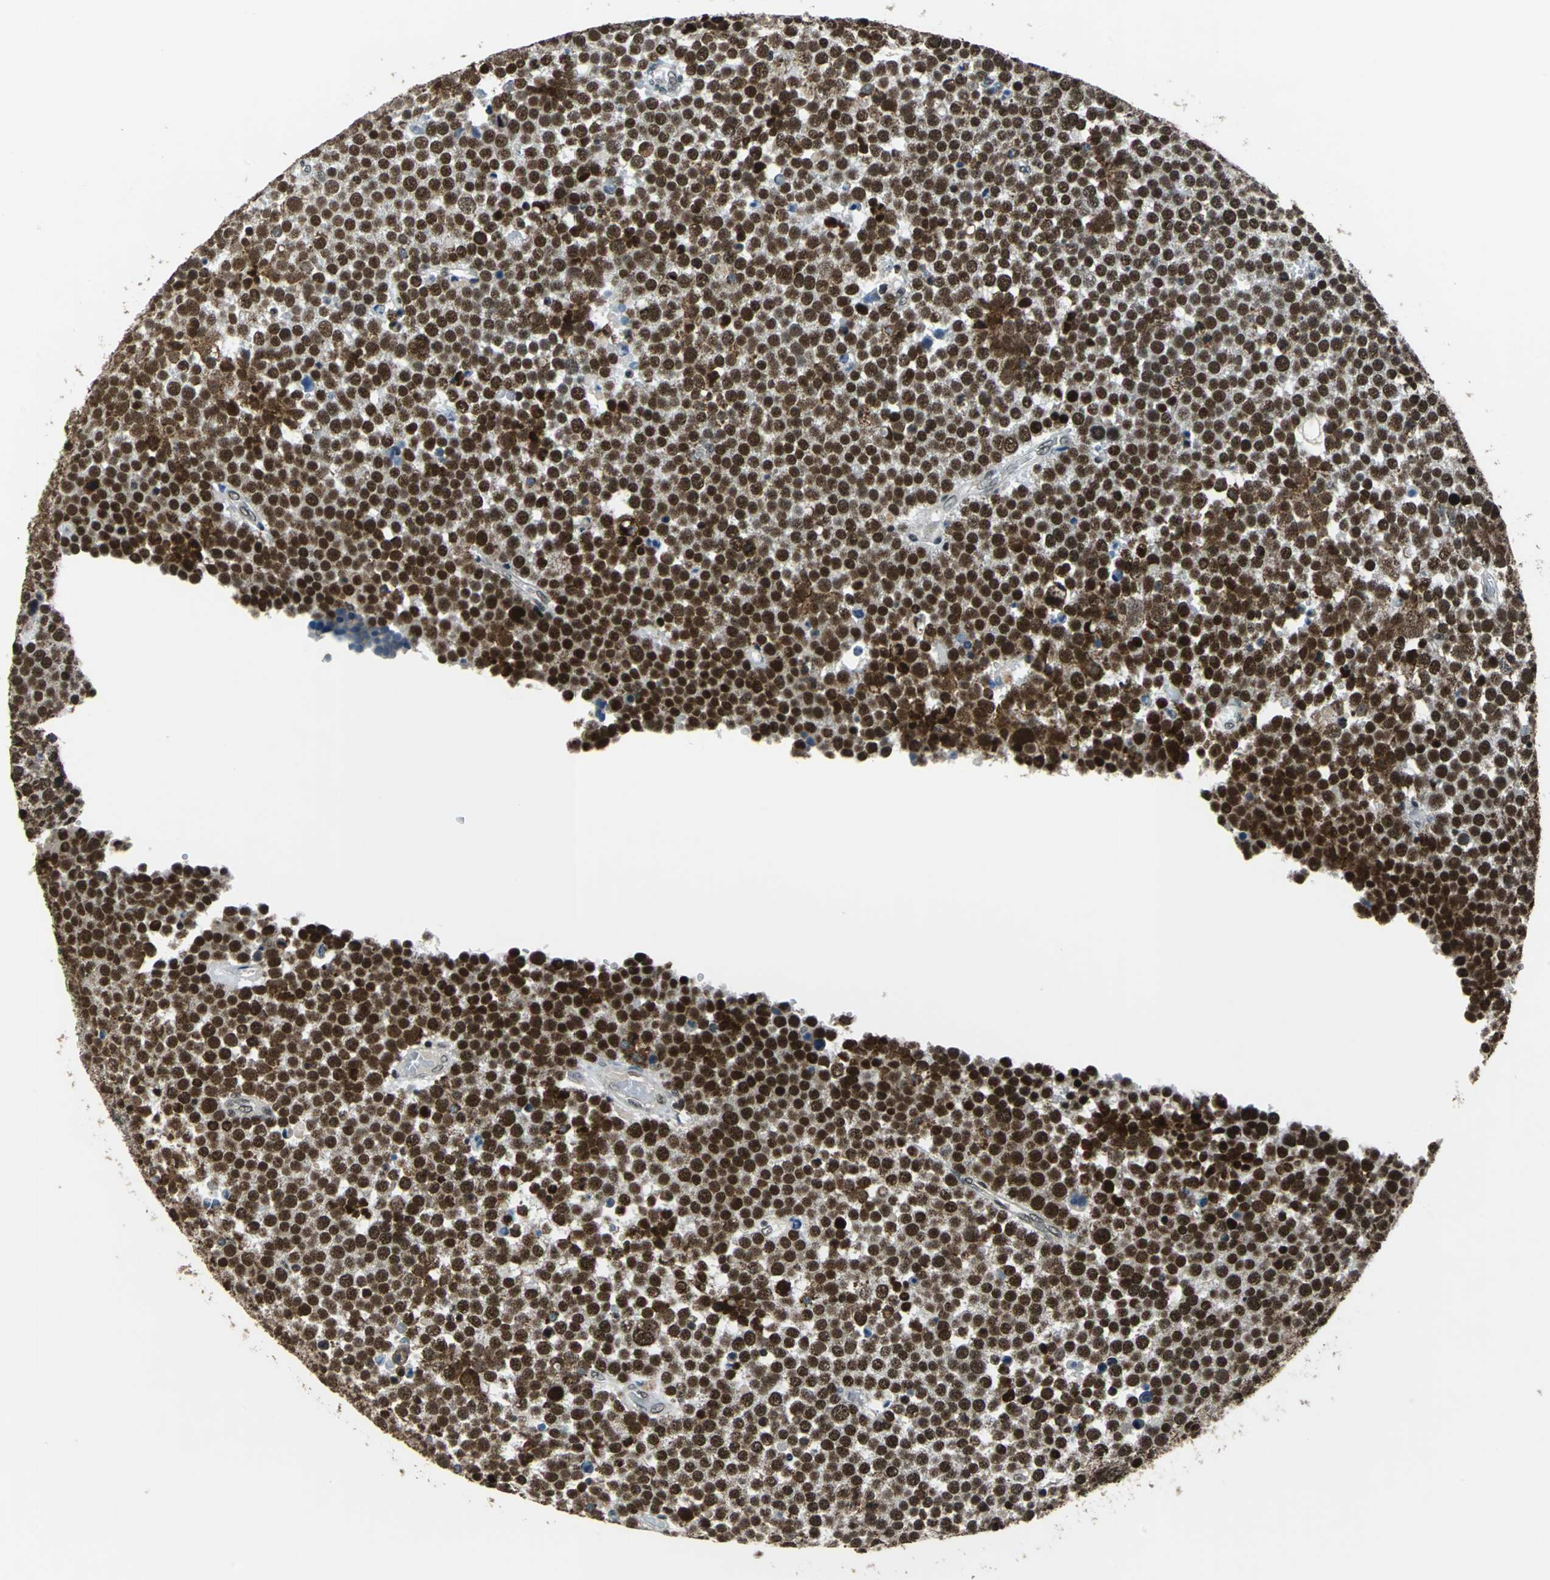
{"staining": {"intensity": "strong", "quantity": ">75%", "location": "nuclear"}, "tissue": "testis cancer", "cell_type": "Tumor cells", "image_type": "cancer", "snomed": [{"axis": "morphology", "description": "Seminoma, NOS"}, {"axis": "topography", "description": "Testis"}], "caption": "Protein staining demonstrates strong nuclear expression in approximately >75% of tumor cells in seminoma (testis).", "gene": "BCLAF1", "patient": {"sex": "male", "age": 71}}